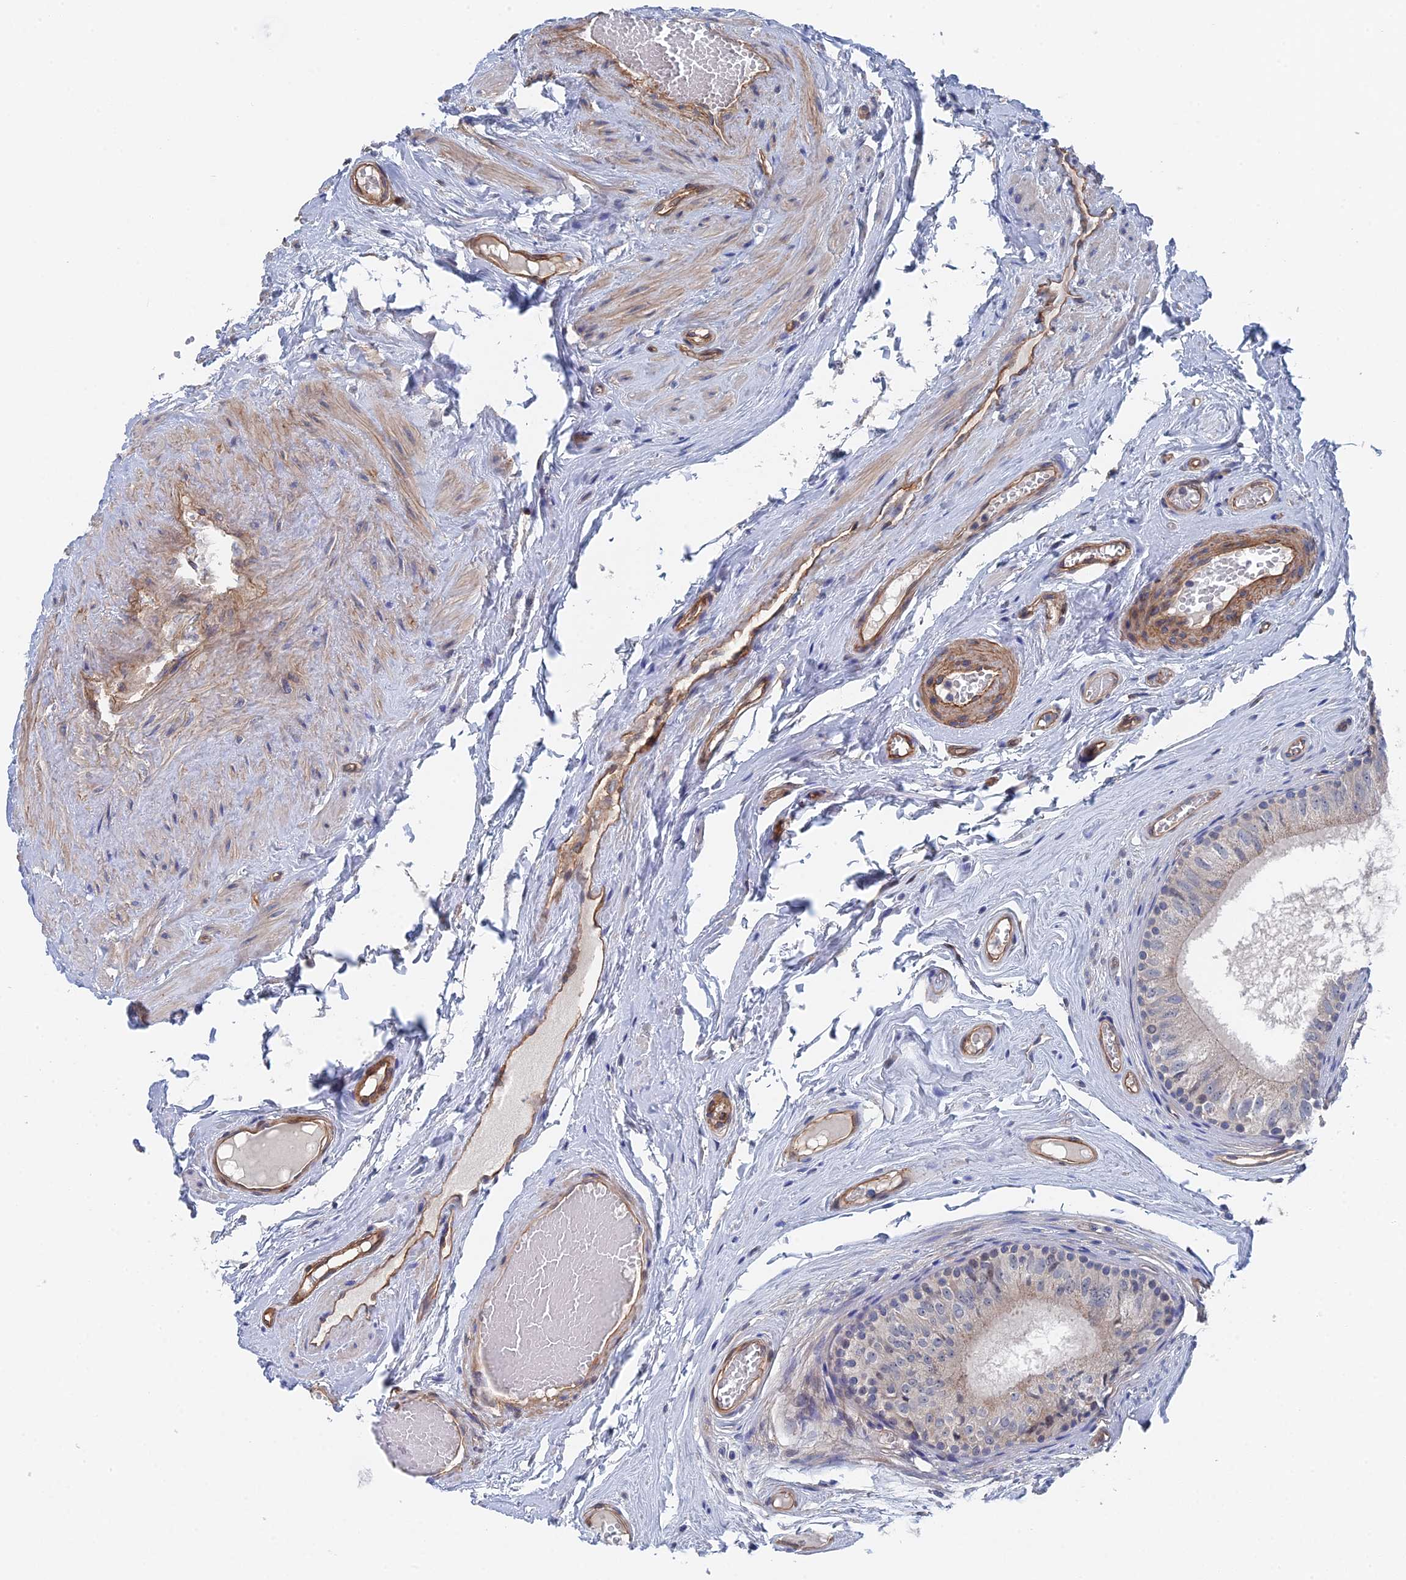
{"staining": {"intensity": "negative", "quantity": "none", "location": "none"}, "tissue": "epididymis", "cell_type": "Glandular cells", "image_type": "normal", "snomed": [{"axis": "morphology", "description": "Normal tissue, NOS"}, {"axis": "topography", "description": "Epididymis"}], "caption": "There is no significant positivity in glandular cells of epididymis. (DAB (3,3'-diaminobenzidine) immunohistochemistry (IHC) visualized using brightfield microscopy, high magnification).", "gene": "MTHFSD", "patient": {"sex": "male", "age": 79}}